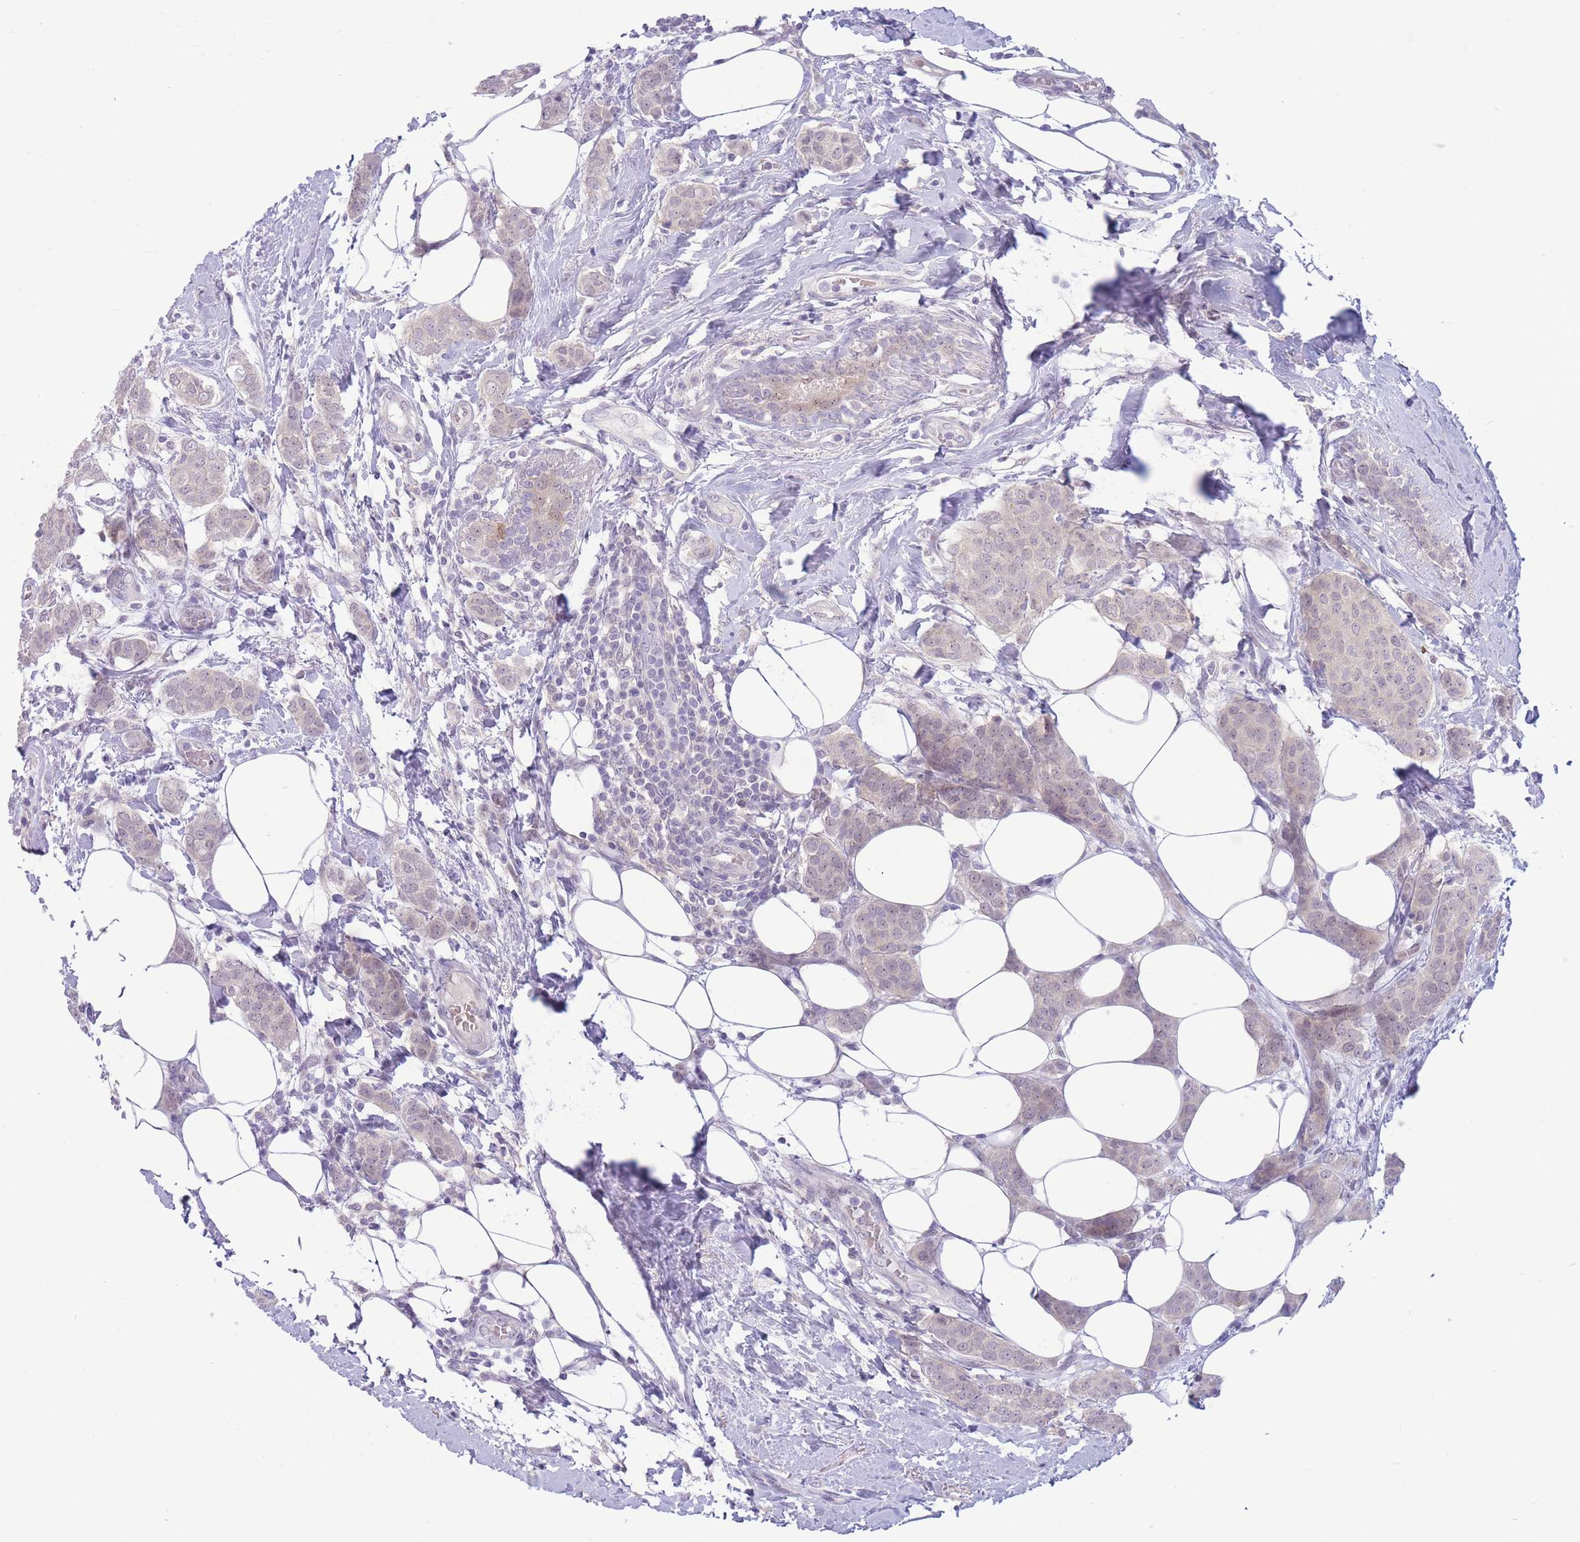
{"staining": {"intensity": "weak", "quantity": "<25%", "location": "nuclear"}, "tissue": "breast cancer", "cell_type": "Tumor cells", "image_type": "cancer", "snomed": [{"axis": "morphology", "description": "Duct carcinoma"}, {"axis": "topography", "description": "Breast"}], "caption": "Immunohistochemistry micrograph of neoplastic tissue: breast infiltrating ductal carcinoma stained with DAB shows no significant protein staining in tumor cells.", "gene": "FBXO46", "patient": {"sex": "female", "age": 72}}